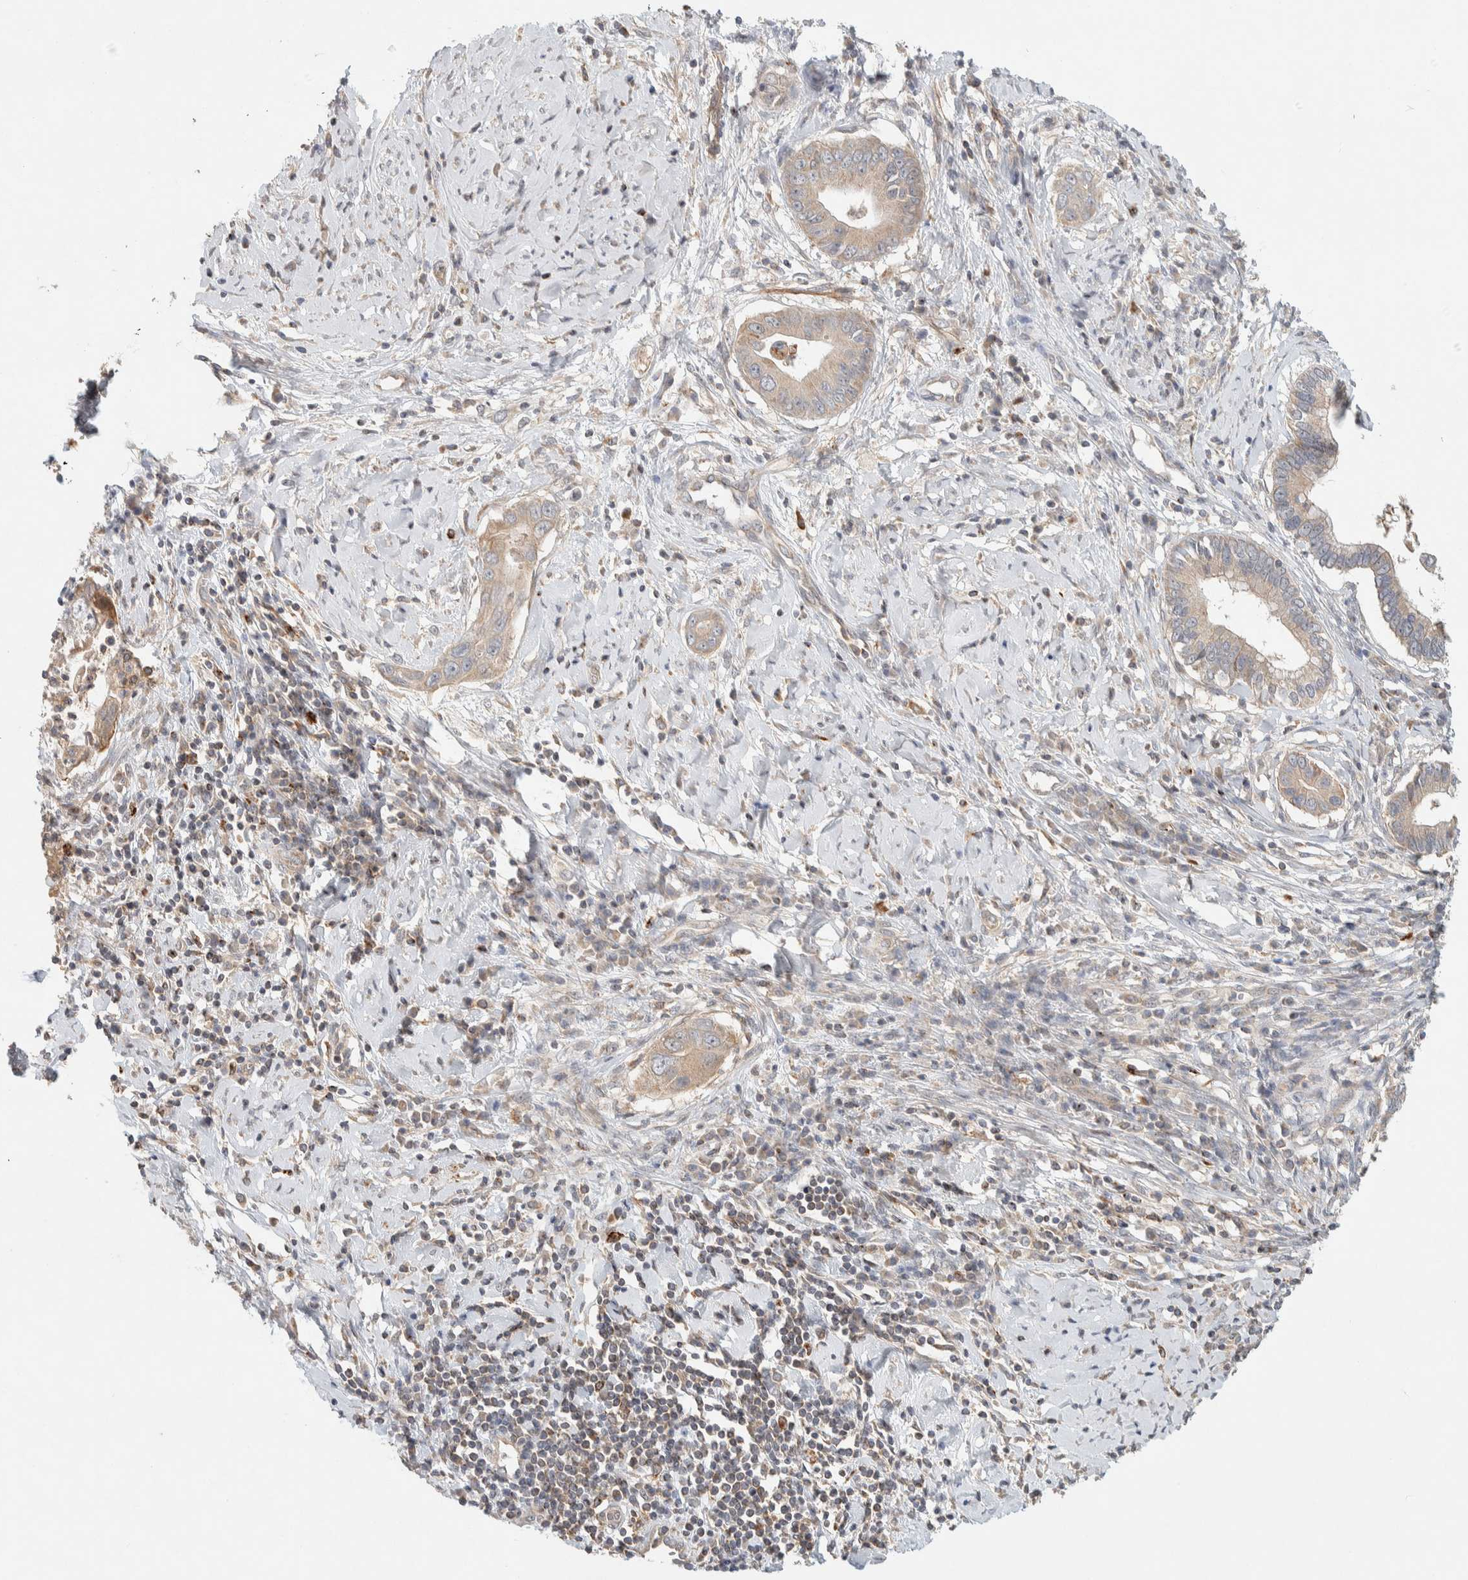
{"staining": {"intensity": "weak", "quantity": ">75%", "location": "cytoplasmic/membranous"}, "tissue": "cervical cancer", "cell_type": "Tumor cells", "image_type": "cancer", "snomed": [{"axis": "morphology", "description": "Adenocarcinoma, NOS"}, {"axis": "topography", "description": "Cervix"}], "caption": "Cervical adenocarcinoma stained with a protein marker displays weak staining in tumor cells.", "gene": "KIF9", "patient": {"sex": "female", "age": 44}}